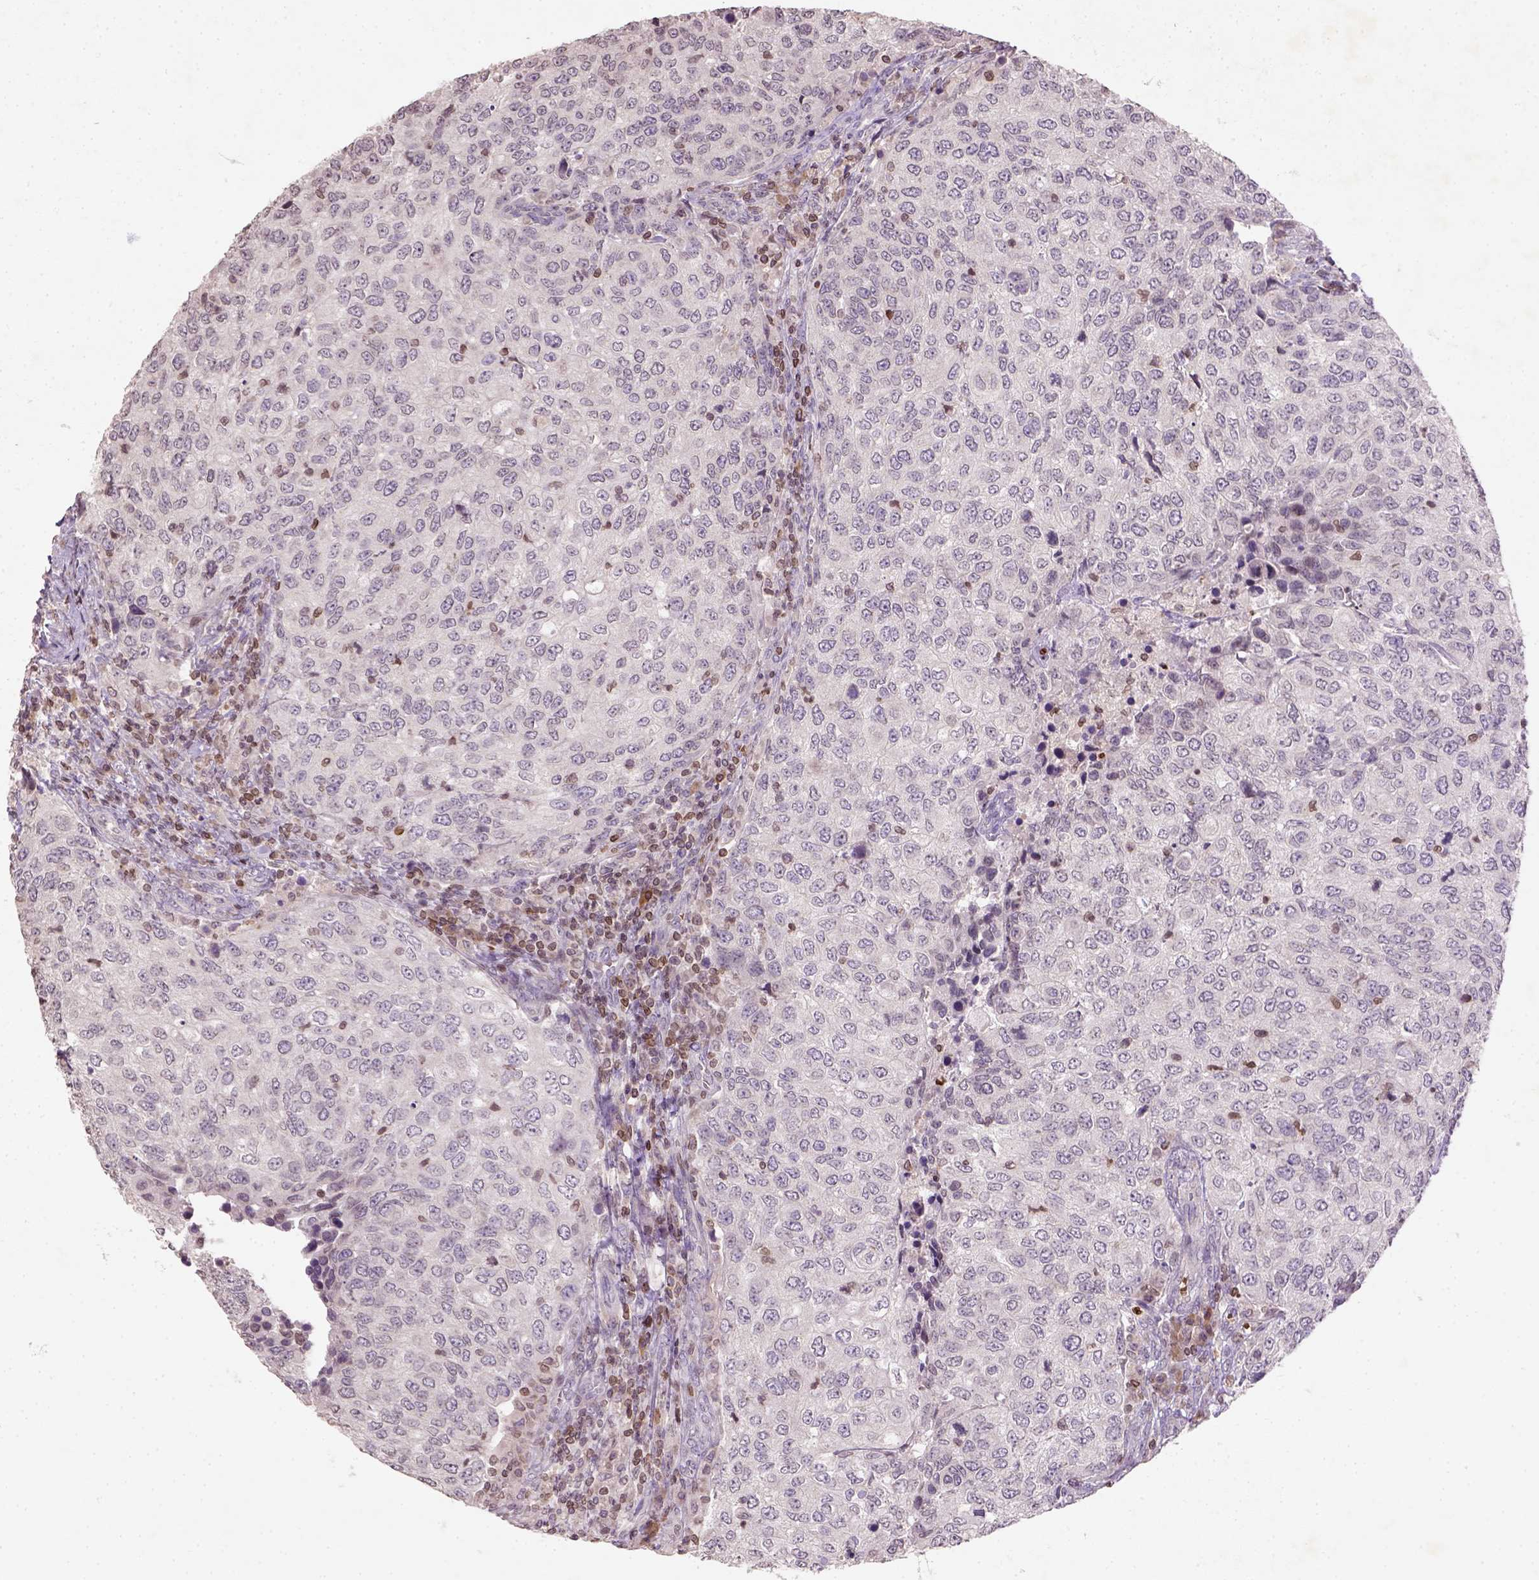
{"staining": {"intensity": "negative", "quantity": "none", "location": "none"}, "tissue": "urothelial cancer", "cell_type": "Tumor cells", "image_type": "cancer", "snomed": [{"axis": "morphology", "description": "Urothelial carcinoma, High grade"}, {"axis": "topography", "description": "Urinary bladder"}], "caption": "This is a histopathology image of immunohistochemistry staining of urothelial carcinoma (high-grade), which shows no positivity in tumor cells.", "gene": "NUDT3", "patient": {"sex": "female", "age": 78}}